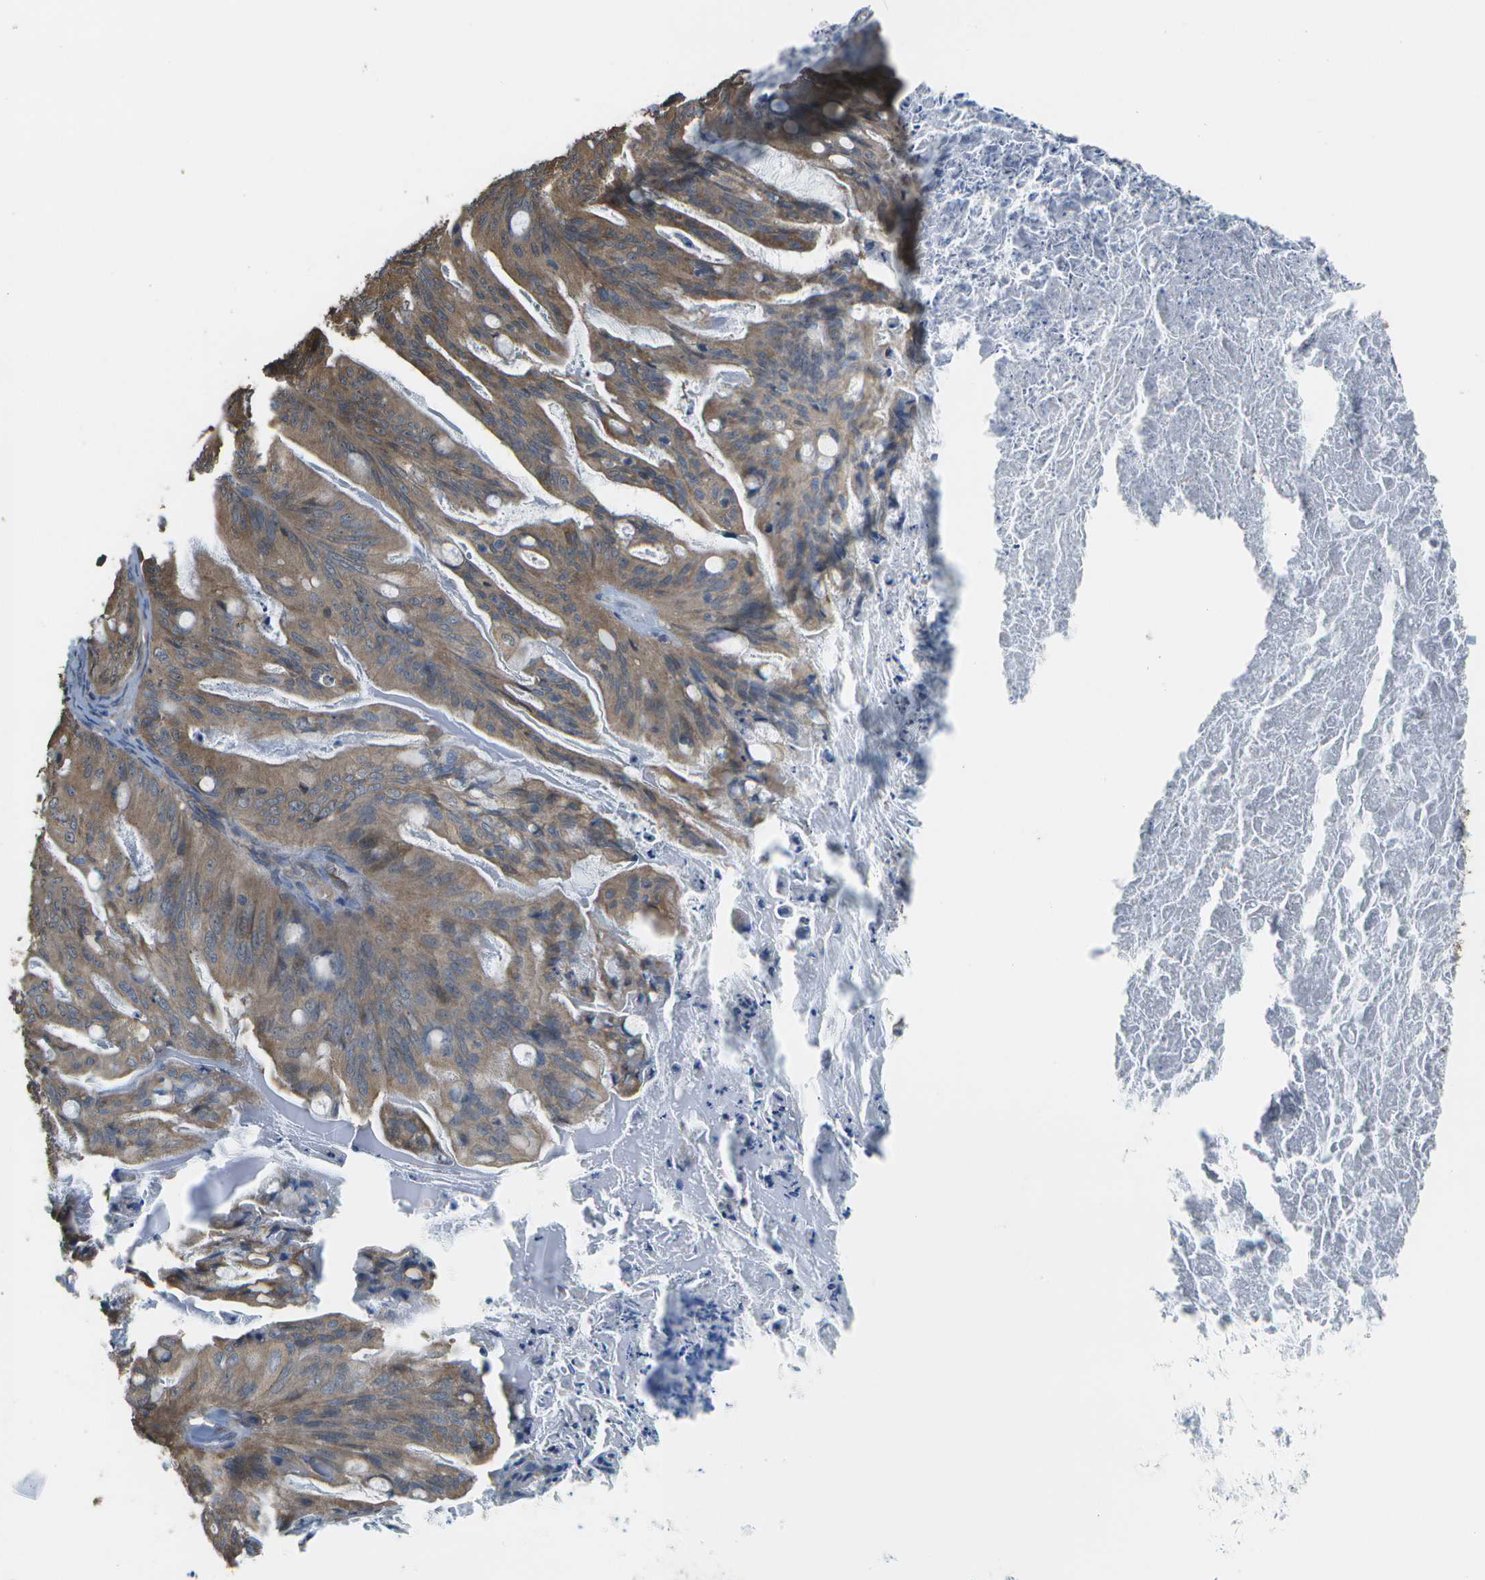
{"staining": {"intensity": "moderate", "quantity": ">75%", "location": "cytoplasmic/membranous"}, "tissue": "ovarian cancer", "cell_type": "Tumor cells", "image_type": "cancer", "snomed": [{"axis": "morphology", "description": "Cystadenocarcinoma, mucinous, NOS"}, {"axis": "topography", "description": "Ovary"}], "caption": "An image showing moderate cytoplasmic/membranous expression in about >75% of tumor cells in mucinous cystadenocarcinoma (ovarian), as visualized by brown immunohistochemical staining.", "gene": "CLNS1A", "patient": {"sex": "female", "age": 37}}